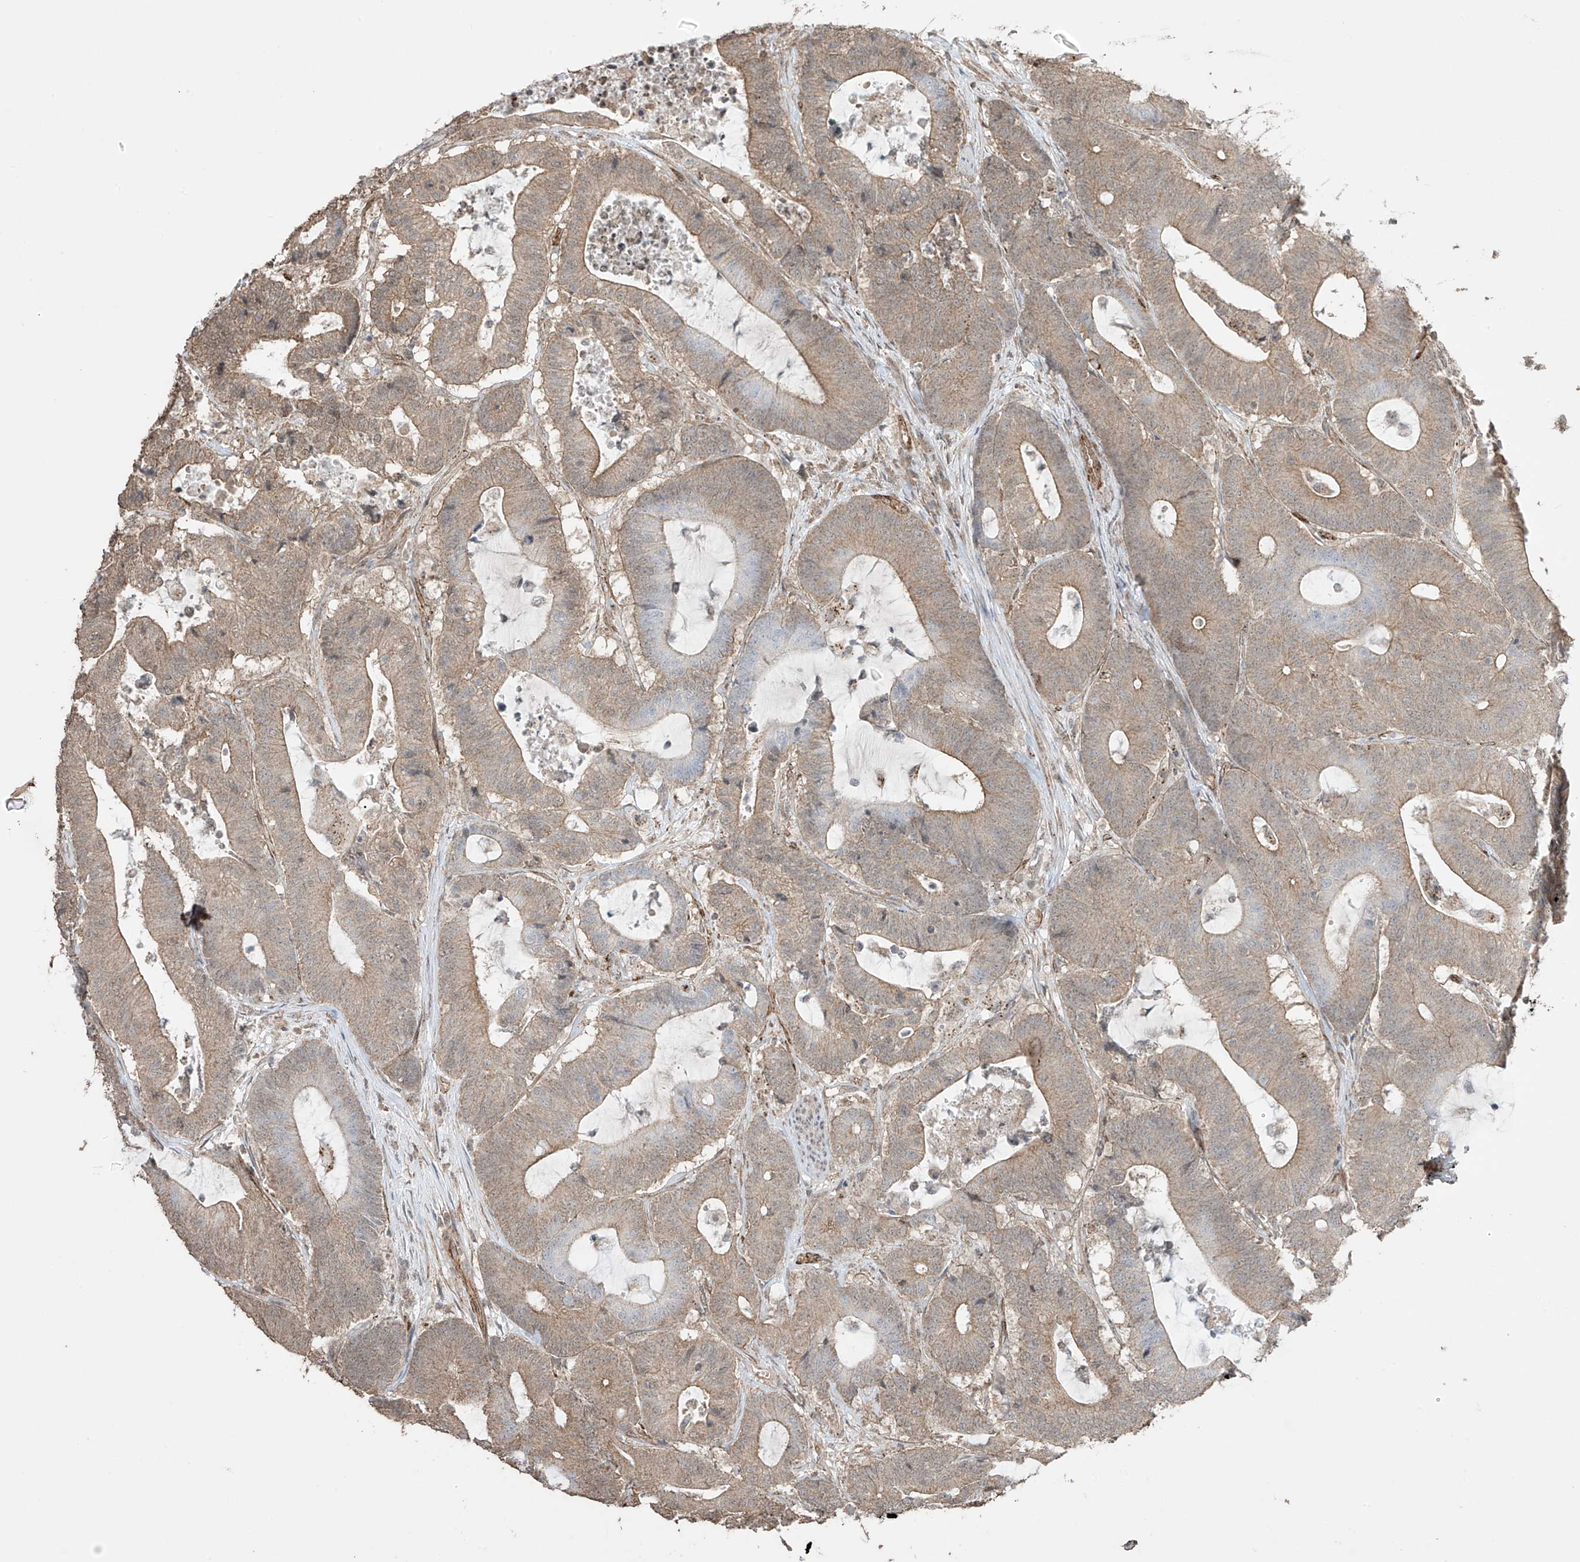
{"staining": {"intensity": "weak", "quantity": ">75%", "location": "cytoplasmic/membranous"}, "tissue": "colorectal cancer", "cell_type": "Tumor cells", "image_type": "cancer", "snomed": [{"axis": "morphology", "description": "Adenocarcinoma, NOS"}, {"axis": "topography", "description": "Colon"}], "caption": "A brown stain labels weak cytoplasmic/membranous expression of a protein in human colorectal cancer (adenocarcinoma) tumor cells.", "gene": "TTLL5", "patient": {"sex": "female", "age": 84}}